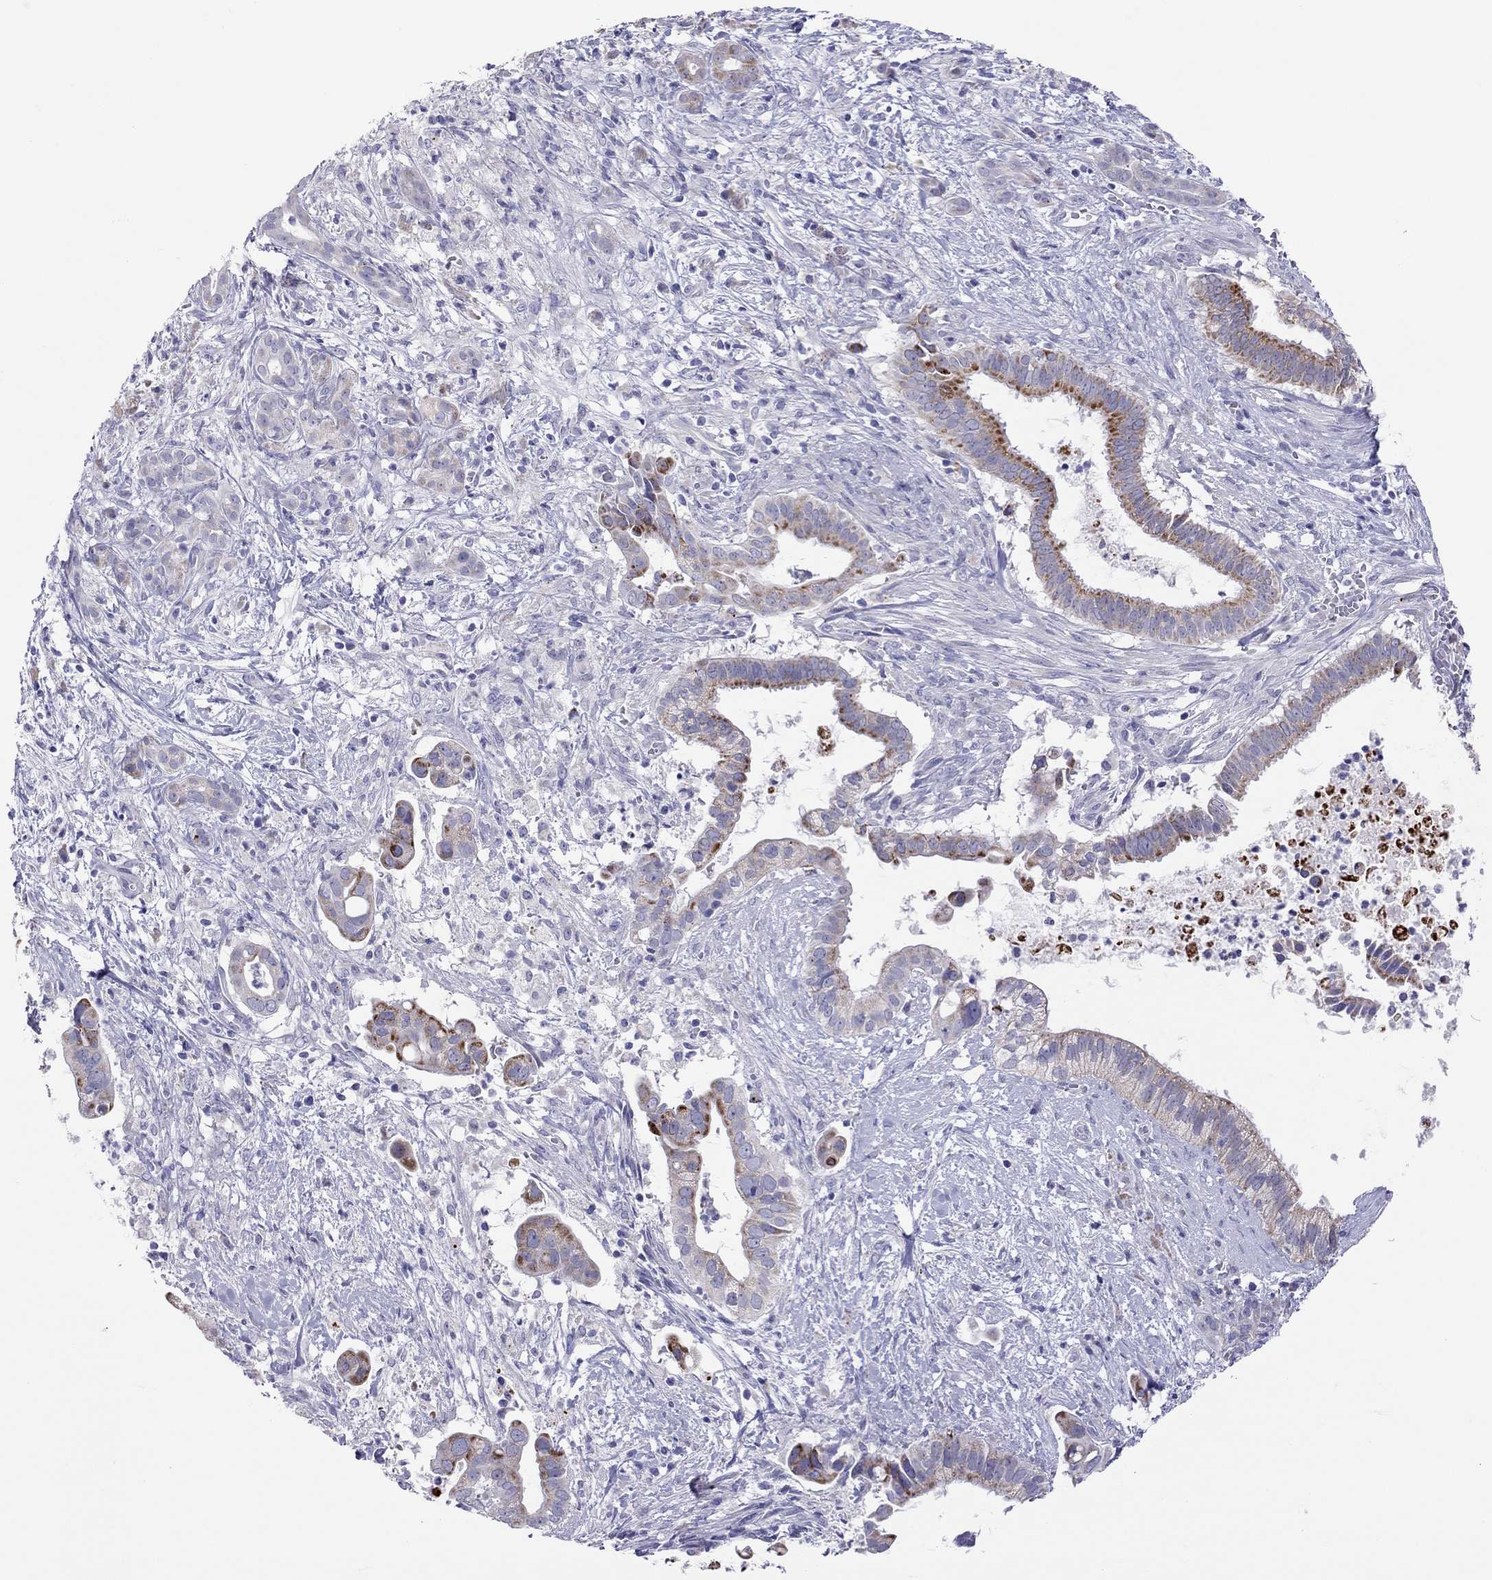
{"staining": {"intensity": "moderate", "quantity": "25%-75%", "location": "cytoplasmic/membranous"}, "tissue": "pancreatic cancer", "cell_type": "Tumor cells", "image_type": "cancer", "snomed": [{"axis": "morphology", "description": "Adenocarcinoma, NOS"}, {"axis": "topography", "description": "Pancreas"}], "caption": "Tumor cells show medium levels of moderate cytoplasmic/membranous positivity in about 25%-75% of cells in pancreatic cancer.", "gene": "COL9A1", "patient": {"sex": "male", "age": 61}}